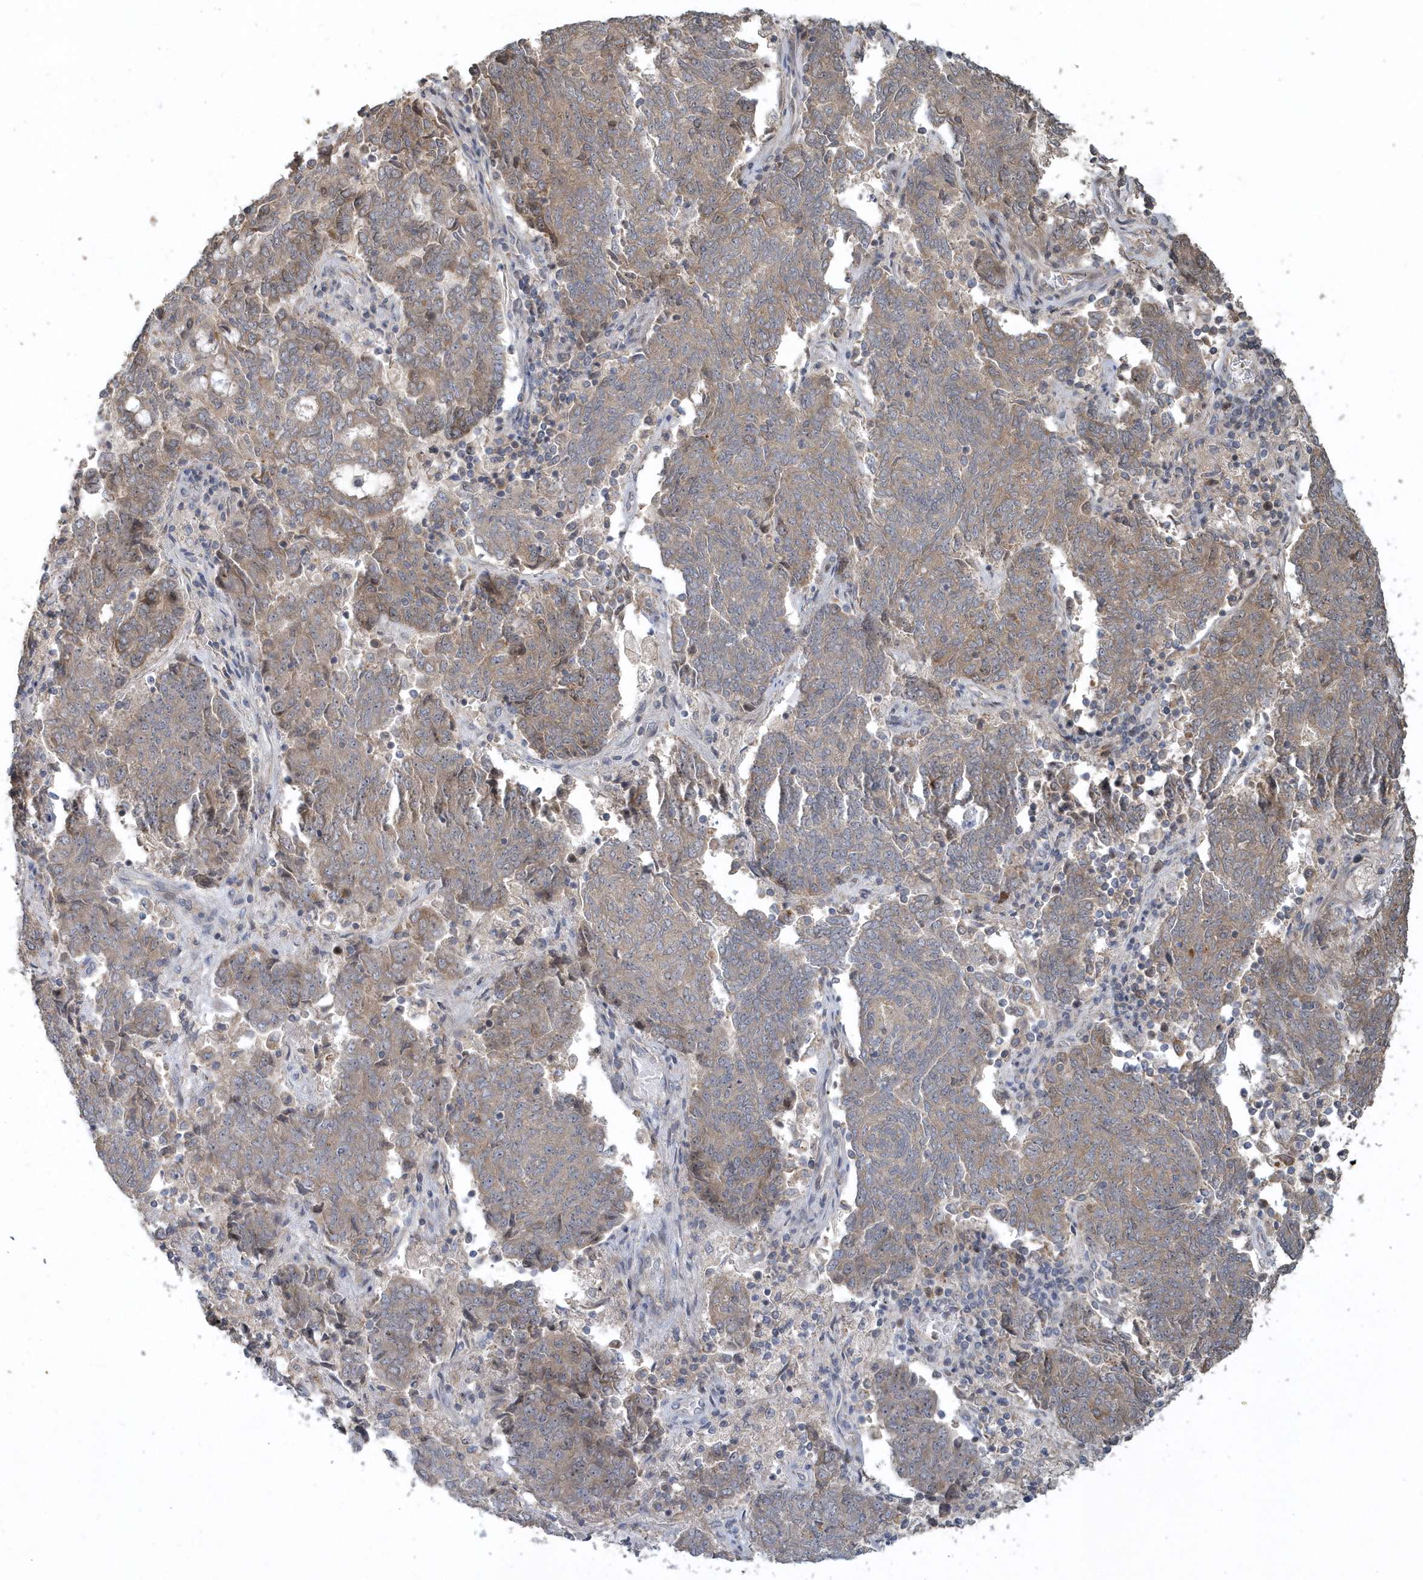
{"staining": {"intensity": "weak", "quantity": ">75%", "location": "cytoplasmic/membranous"}, "tissue": "endometrial cancer", "cell_type": "Tumor cells", "image_type": "cancer", "snomed": [{"axis": "morphology", "description": "Adenocarcinoma, NOS"}, {"axis": "topography", "description": "Endometrium"}], "caption": "Approximately >75% of tumor cells in endometrial adenocarcinoma display weak cytoplasmic/membranous protein expression as visualized by brown immunohistochemical staining.", "gene": "TRAIP", "patient": {"sex": "female", "age": 80}}